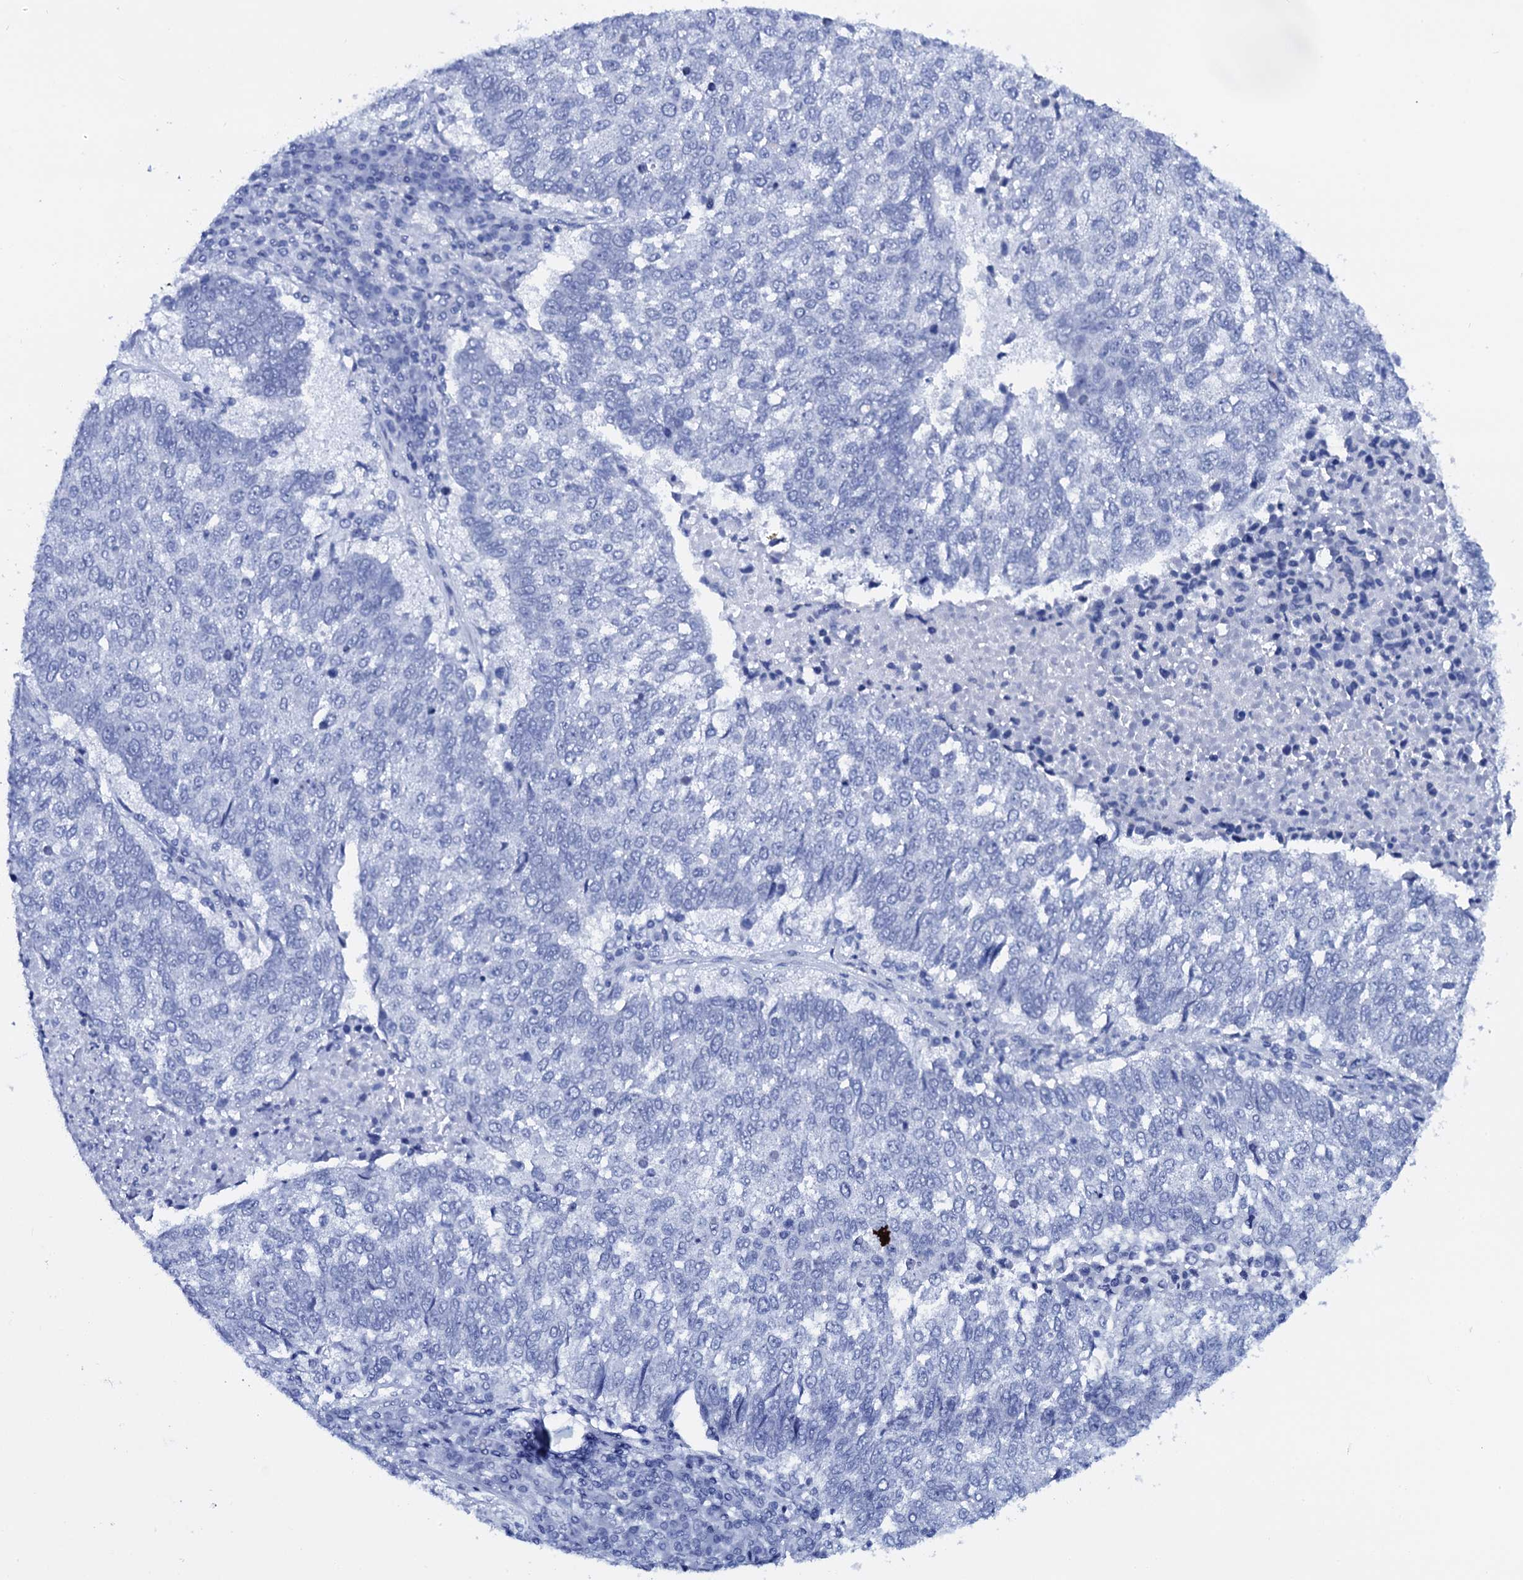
{"staining": {"intensity": "negative", "quantity": "none", "location": "none"}, "tissue": "lung cancer", "cell_type": "Tumor cells", "image_type": "cancer", "snomed": [{"axis": "morphology", "description": "Squamous cell carcinoma, NOS"}, {"axis": "topography", "description": "Lung"}], "caption": "Tumor cells are negative for brown protein staining in lung squamous cell carcinoma. (Brightfield microscopy of DAB immunohistochemistry at high magnification).", "gene": "C16orf87", "patient": {"sex": "male", "age": 73}}